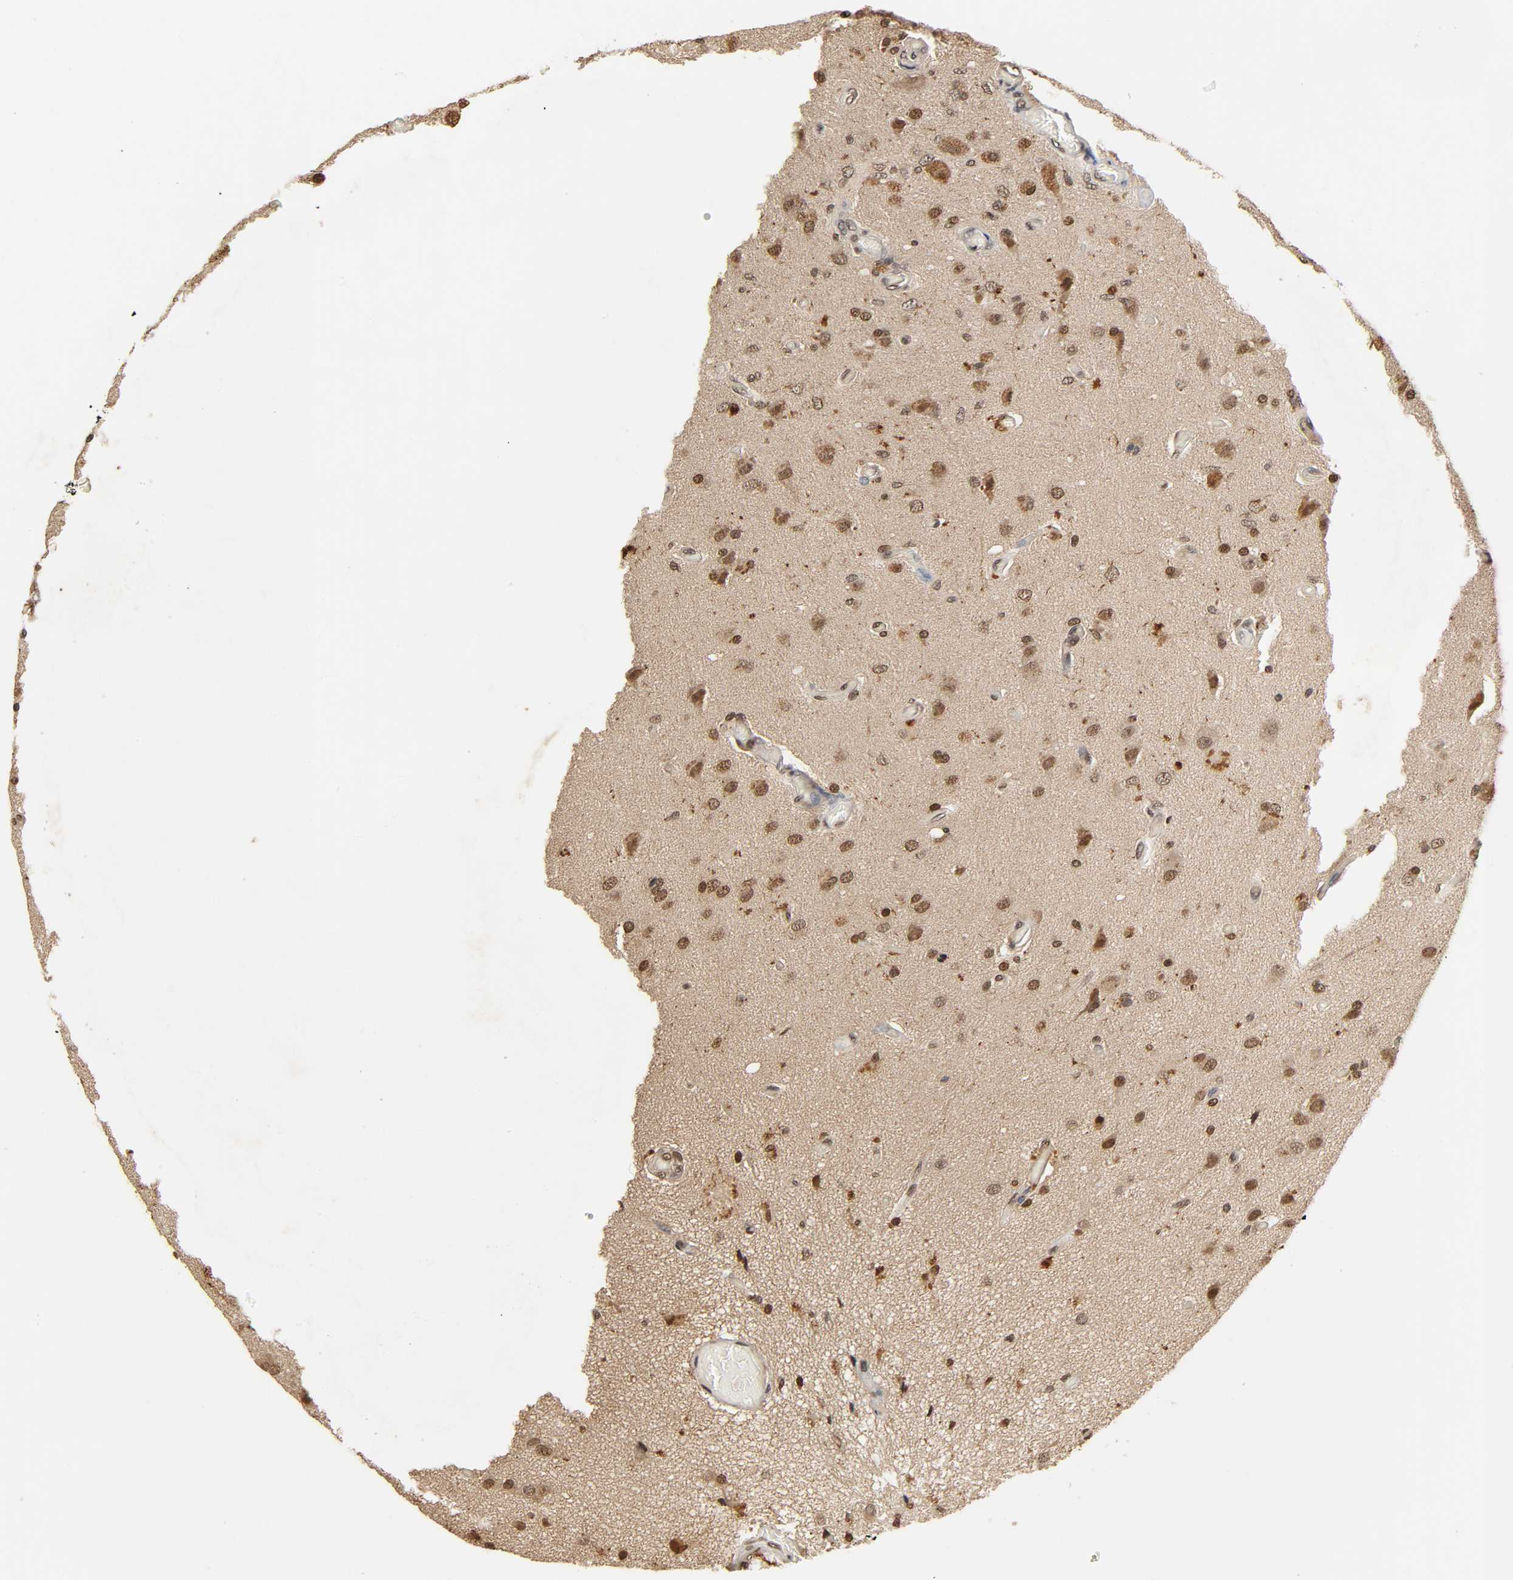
{"staining": {"intensity": "moderate", "quantity": ">75%", "location": "cytoplasmic/membranous,nuclear"}, "tissue": "glioma", "cell_type": "Tumor cells", "image_type": "cancer", "snomed": [{"axis": "morphology", "description": "Normal tissue, NOS"}, {"axis": "morphology", "description": "Glioma, malignant, High grade"}, {"axis": "topography", "description": "Cerebral cortex"}], "caption": "Protein analysis of malignant high-grade glioma tissue shows moderate cytoplasmic/membranous and nuclear staining in approximately >75% of tumor cells.", "gene": "UBC", "patient": {"sex": "male", "age": 77}}